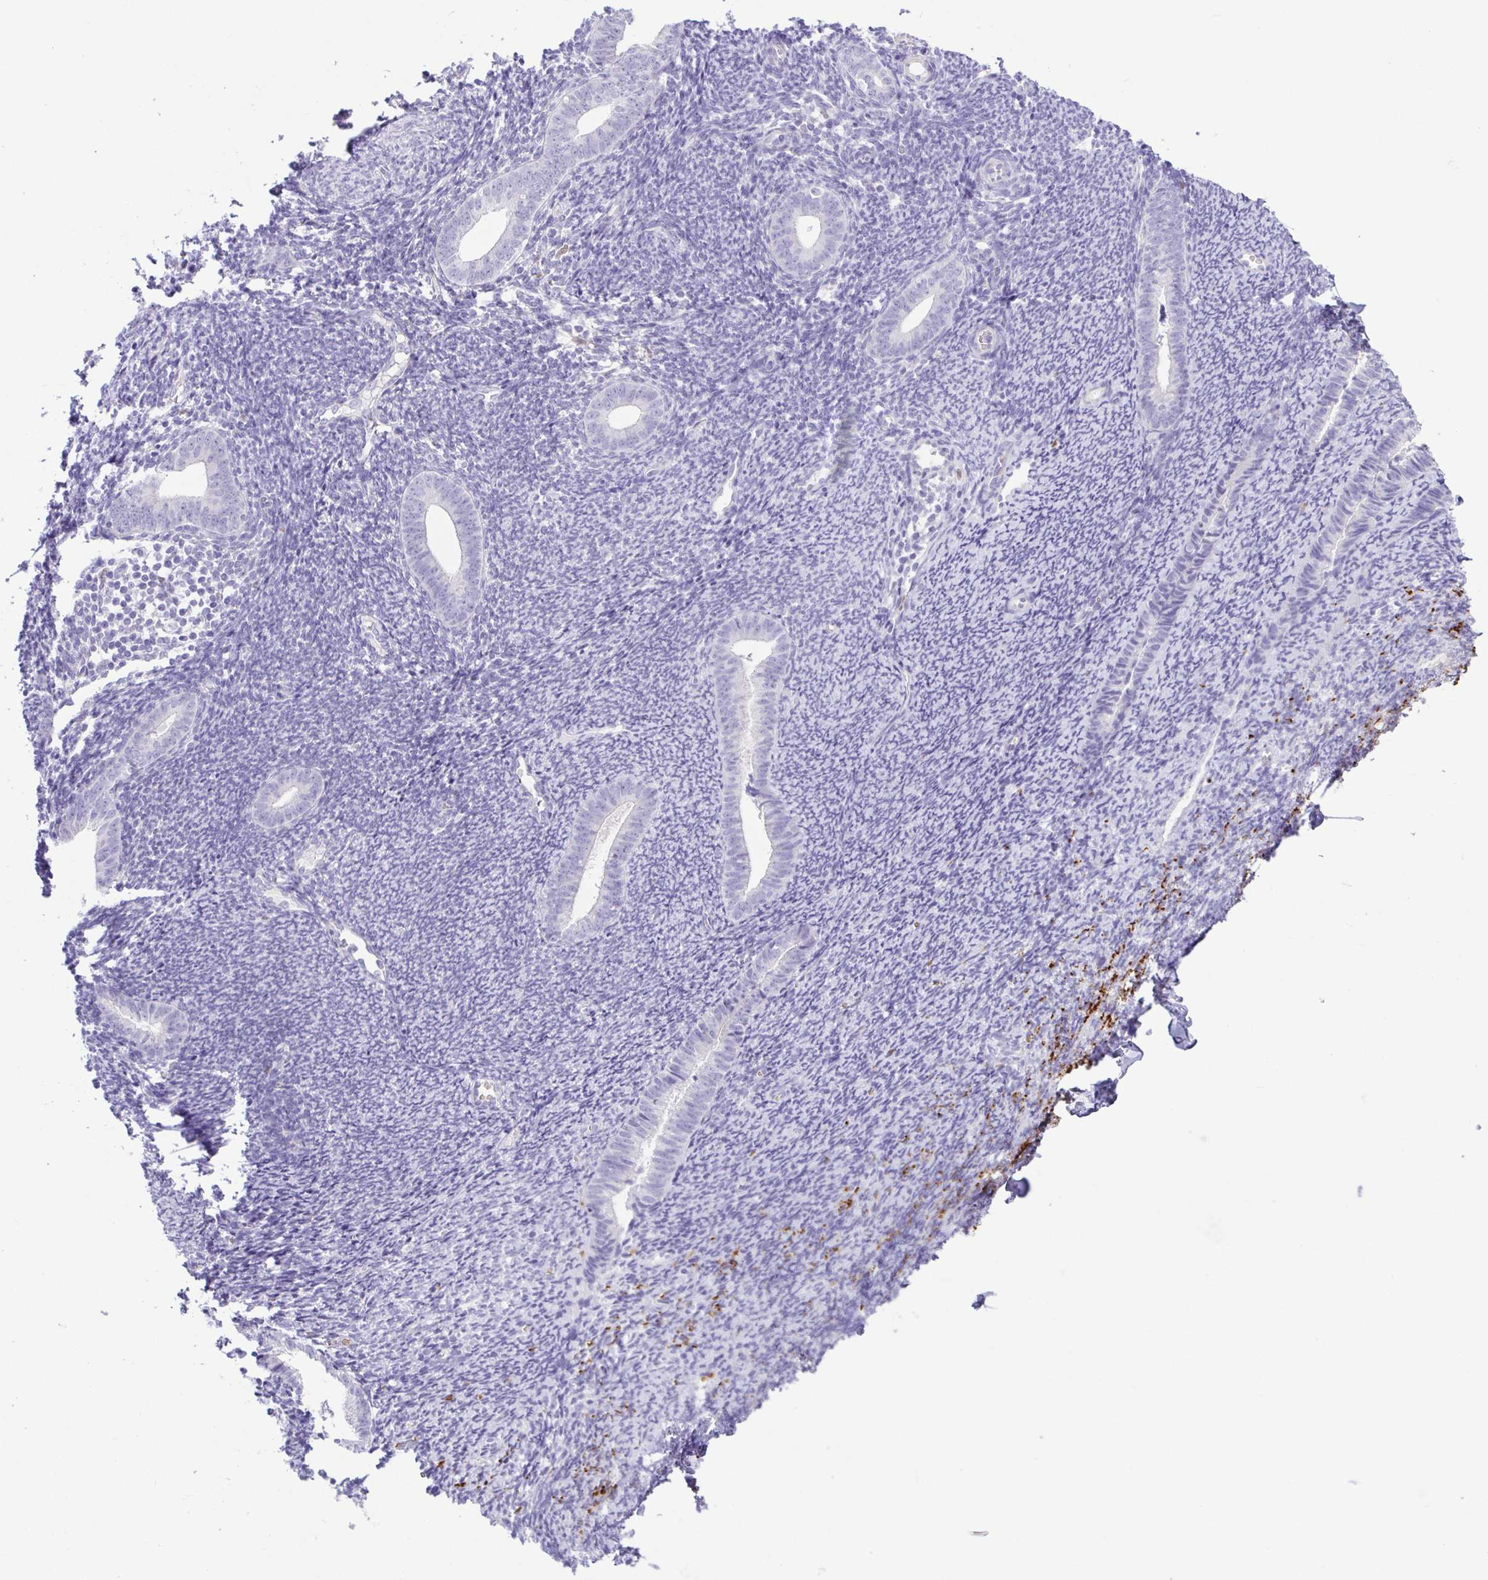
{"staining": {"intensity": "negative", "quantity": "none", "location": "none"}, "tissue": "endometrium", "cell_type": "Cells in endometrial stroma", "image_type": "normal", "snomed": [{"axis": "morphology", "description": "Normal tissue, NOS"}, {"axis": "topography", "description": "Endometrium"}], "caption": "Immunohistochemical staining of unremarkable human endometrium demonstrates no significant staining in cells in endometrial stroma. (DAB (3,3'-diaminobenzidine) IHC, high magnification).", "gene": "EPB42", "patient": {"sex": "female", "age": 39}}